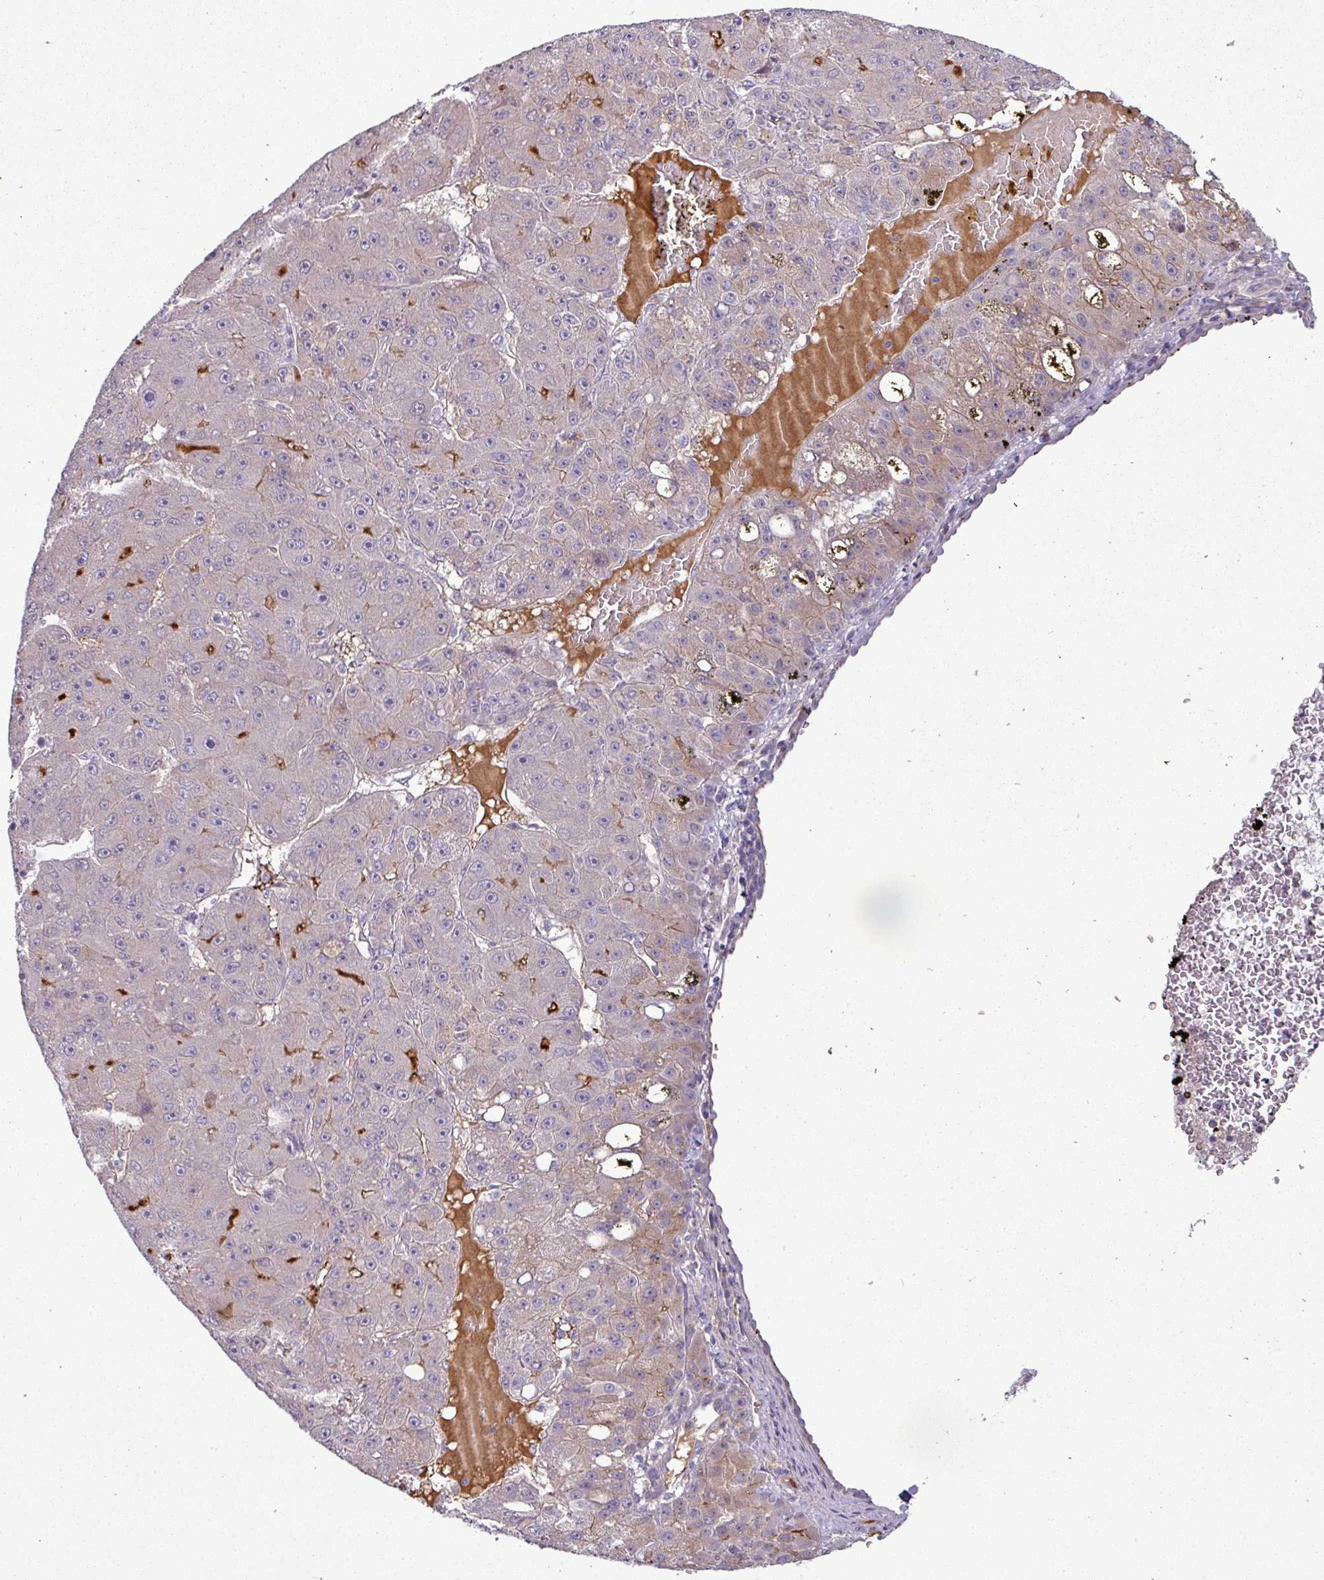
{"staining": {"intensity": "negative", "quantity": "none", "location": "none"}, "tissue": "liver cancer", "cell_type": "Tumor cells", "image_type": "cancer", "snomed": [{"axis": "morphology", "description": "Carcinoma, Hepatocellular, NOS"}, {"axis": "topography", "description": "Liver"}], "caption": "Liver hepatocellular carcinoma was stained to show a protein in brown. There is no significant expression in tumor cells.", "gene": "APOM", "patient": {"sex": "male", "age": 67}}